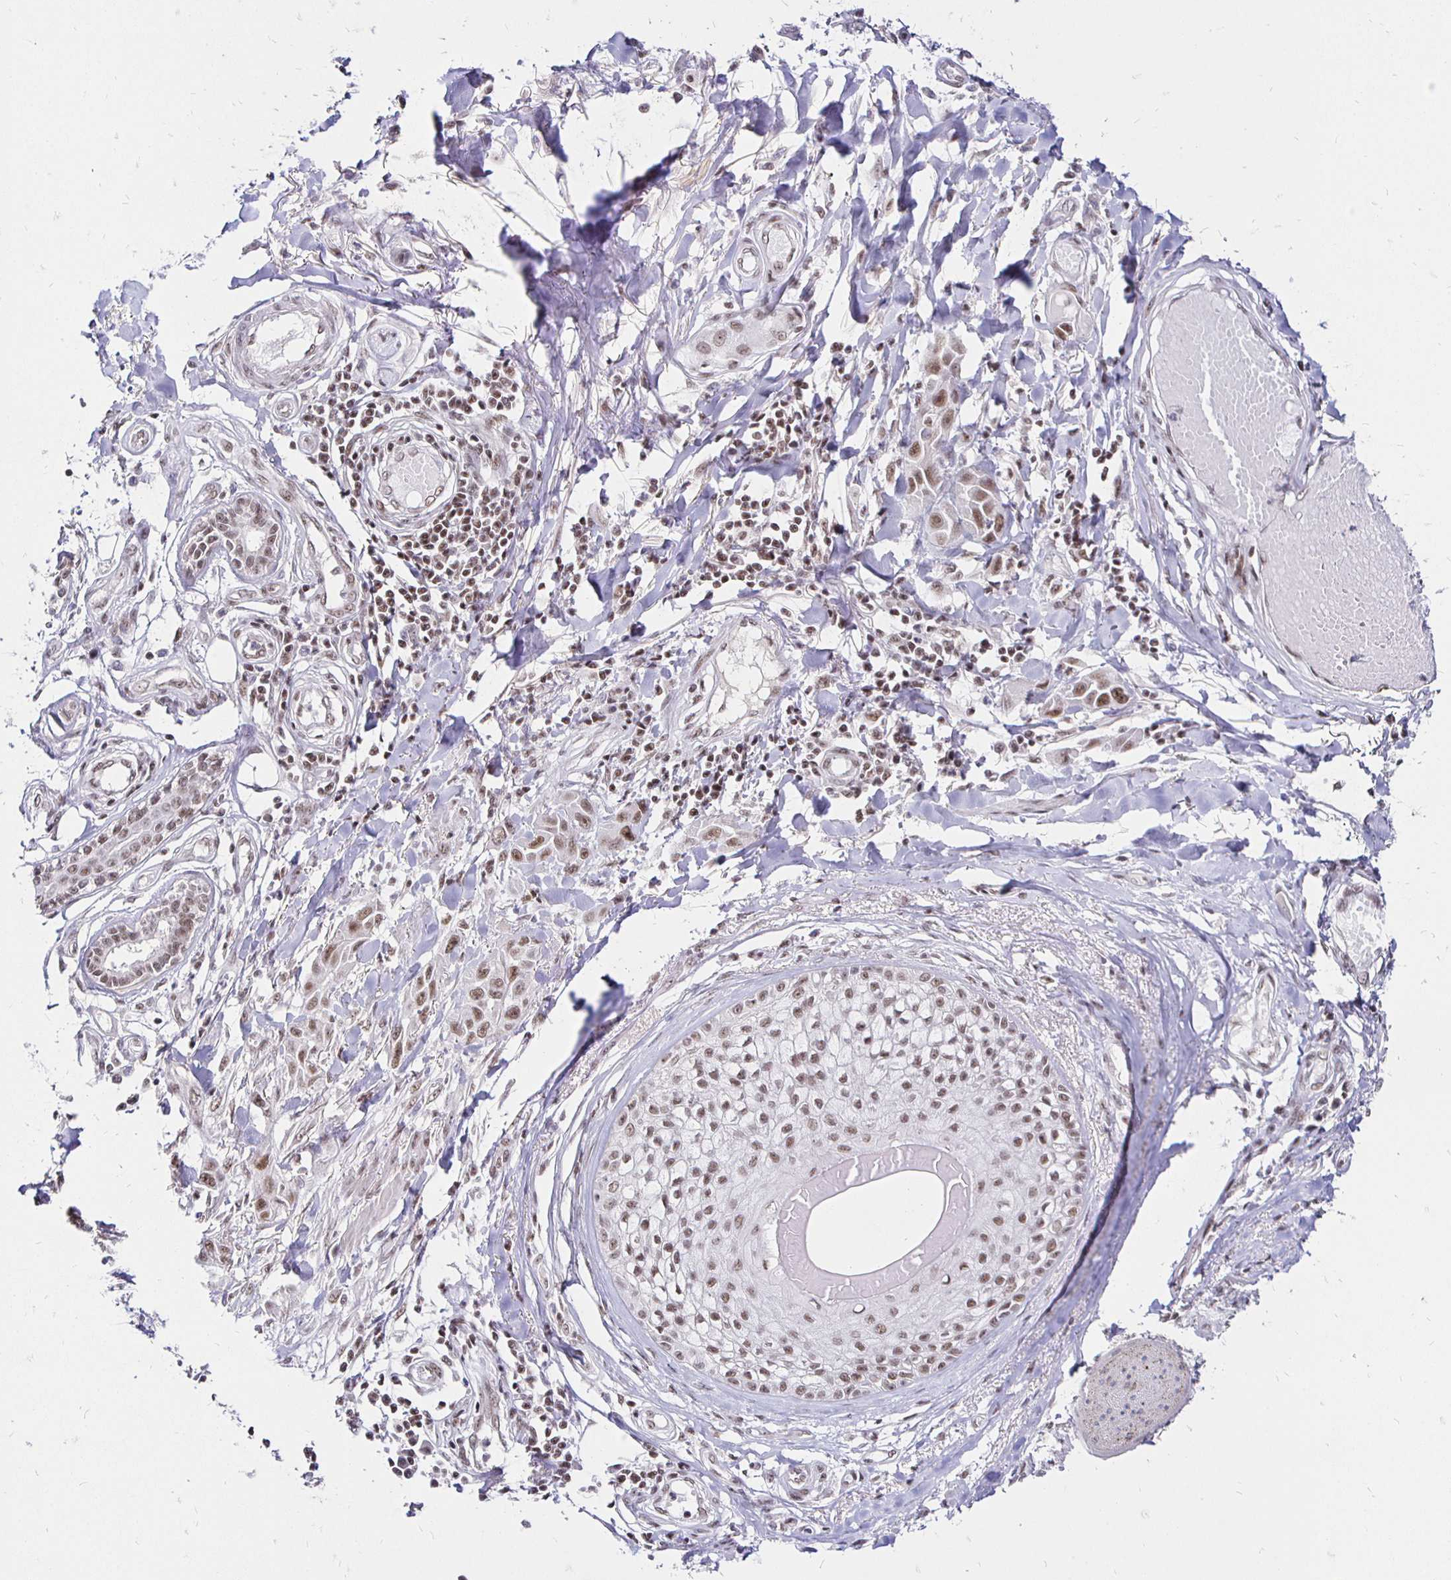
{"staining": {"intensity": "weak", "quantity": ">75%", "location": "nuclear"}, "tissue": "skin cancer", "cell_type": "Tumor cells", "image_type": "cancer", "snomed": [{"axis": "morphology", "description": "Squamous cell carcinoma, NOS"}, {"axis": "topography", "description": "Skin"}], "caption": "The photomicrograph demonstrates staining of skin squamous cell carcinoma, revealing weak nuclear protein expression (brown color) within tumor cells.", "gene": "SIN3A", "patient": {"sex": "female", "age": 69}}